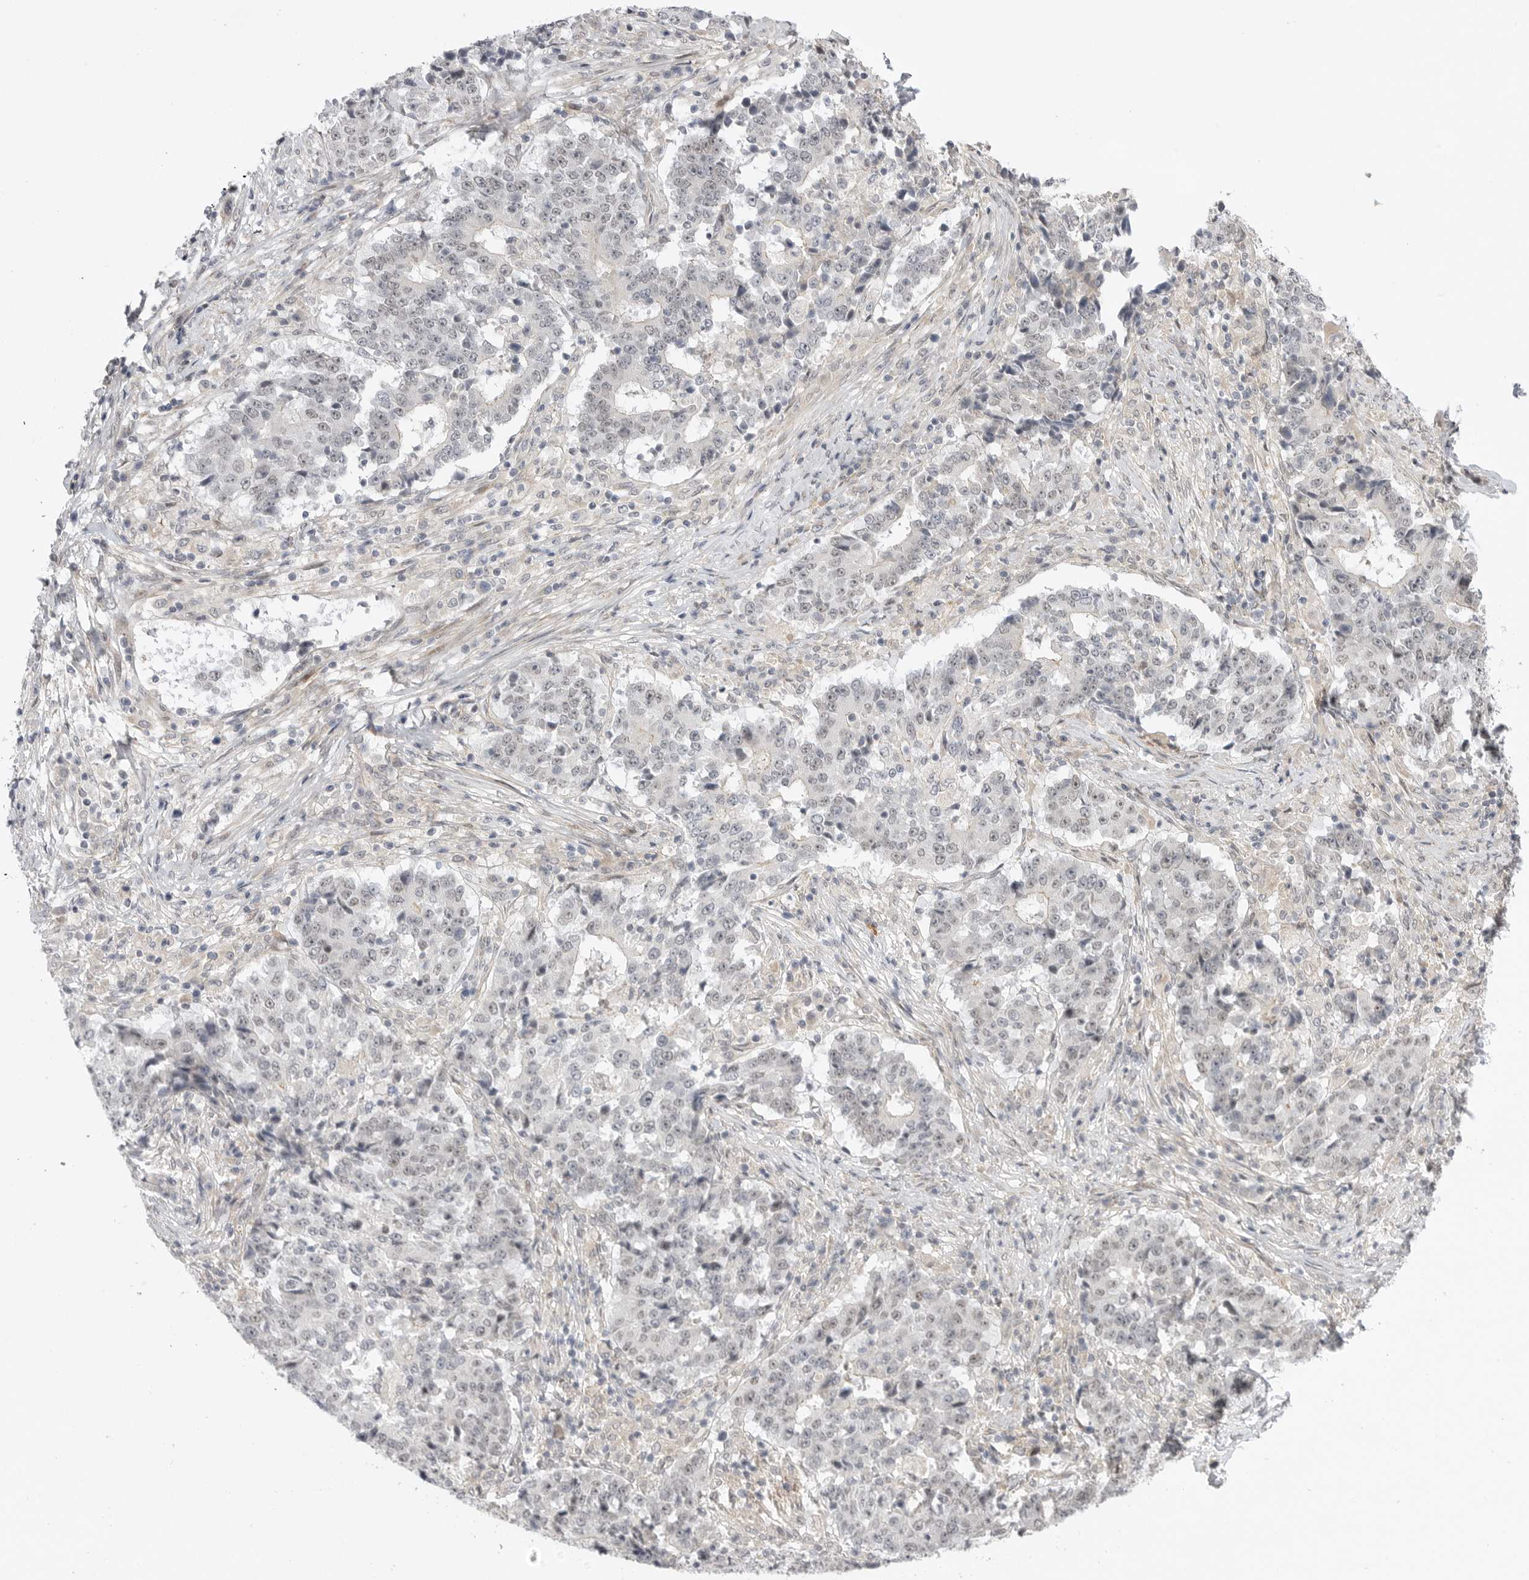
{"staining": {"intensity": "negative", "quantity": "none", "location": "none"}, "tissue": "stomach cancer", "cell_type": "Tumor cells", "image_type": "cancer", "snomed": [{"axis": "morphology", "description": "Adenocarcinoma, NOS"}, {"axis": "topography", "description": "Stomach"}], "caption": "DAB (3,3'-diaminobenzidine) immunohistochemical staining of stomach cancer (adenocarcinoma) shows no significant expression in tumor cells.", "gene": "GGT6", "patient": {"sex": "male", "age": 59}}